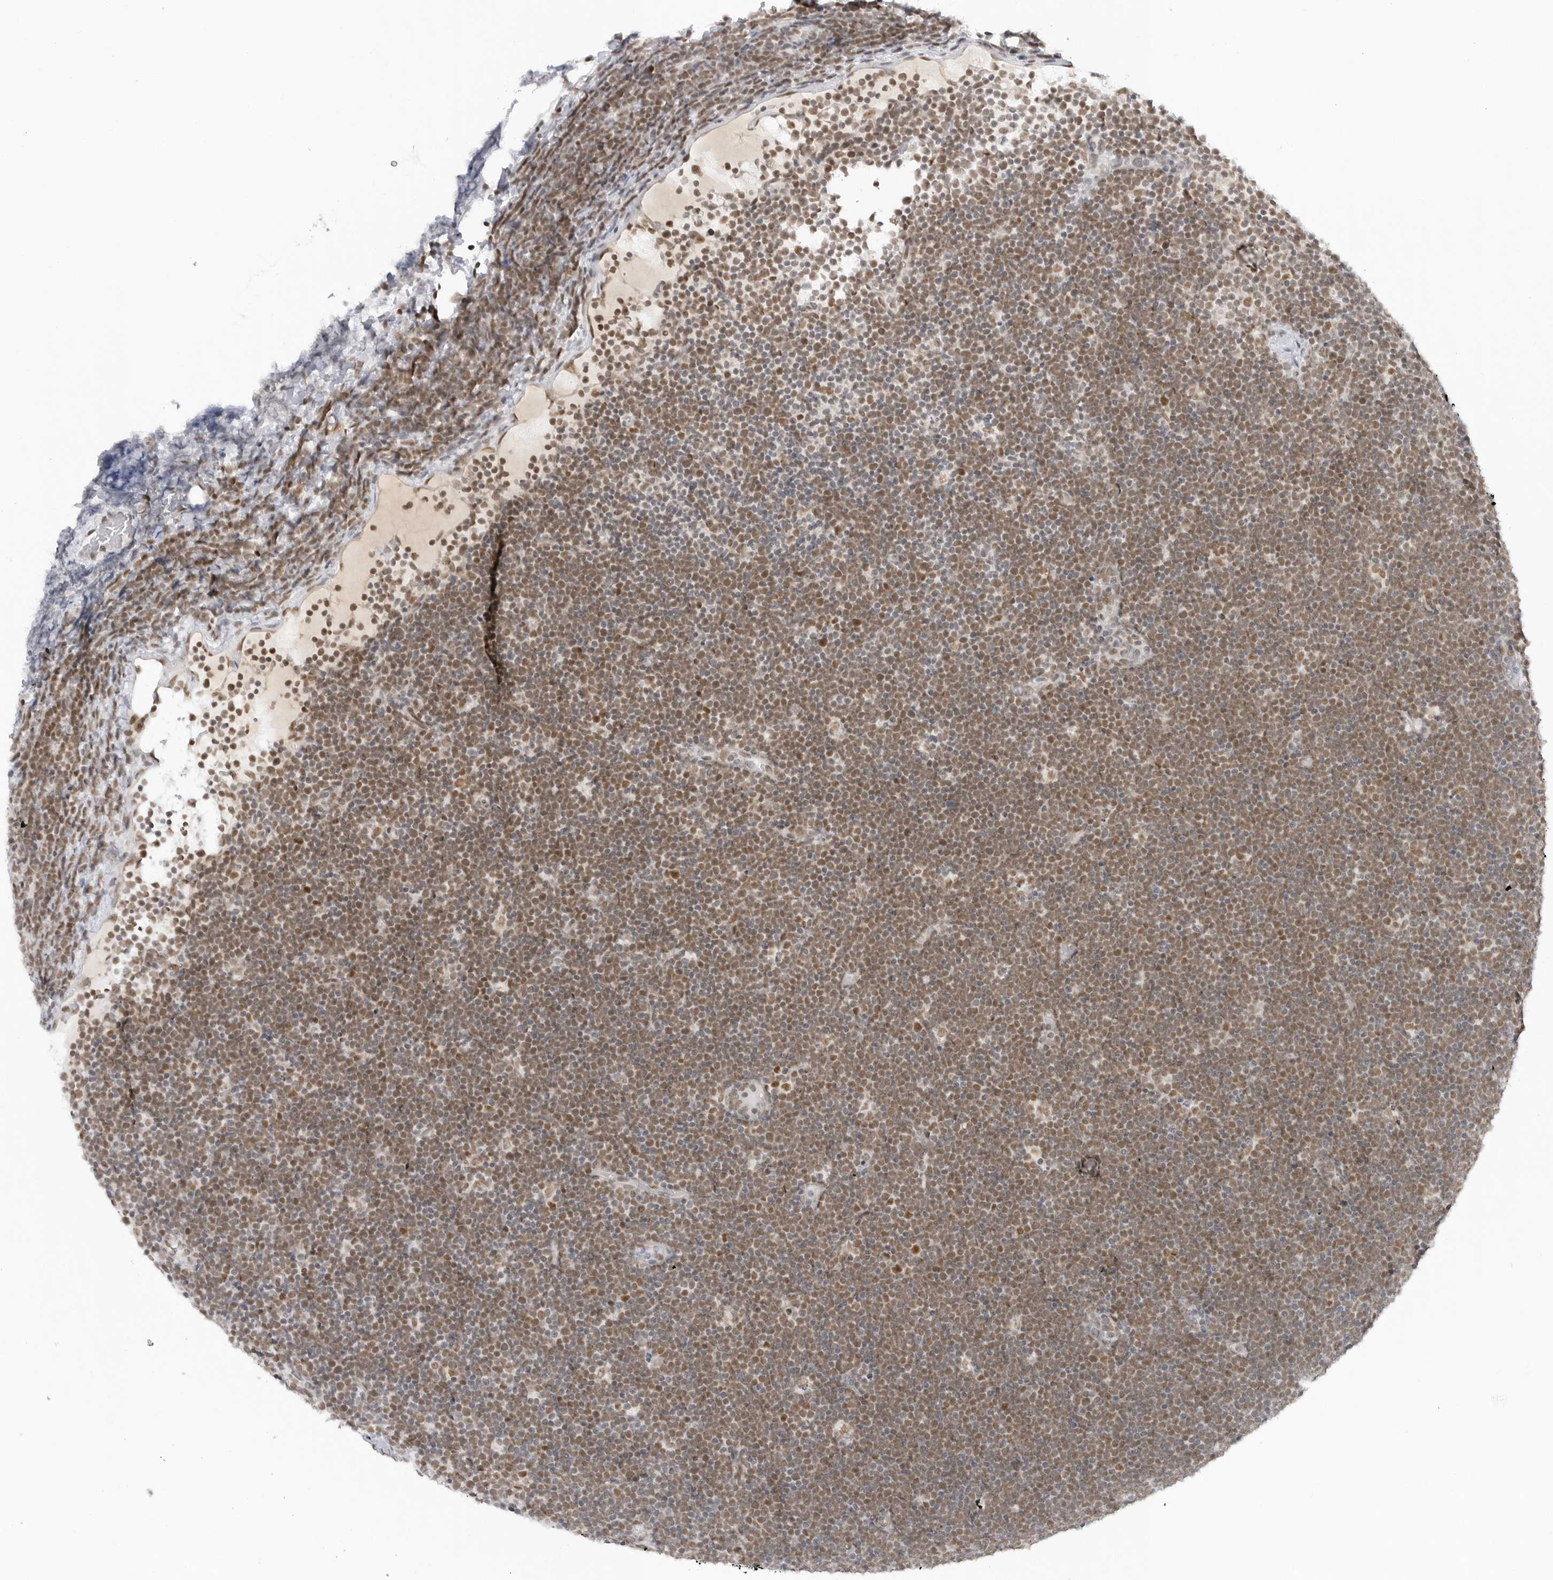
{"staining": {"intensity": "moderate", "quantity": ">75%", "location": "cytoplasmic/membranous,nuclear"}, "tissue": "lymphoma", "cell_type": "Tumor cells", "image_type": "cancer", "snomed": [{"axis": "morphology", "description": "Malignant lymphoma, non-Hodgkin's type, High grade"}, {"axis": "topography", "description": "Lymph node"}], "caption": "Lymphoma stained with DAB immunohistochemistry shows medium levels of moderate cytoplasmic/membranous and nuclear positivity in about >75% of tumor cells.", "gene": "FOXK2", "patient": {"sex": "male", "age": 13}}